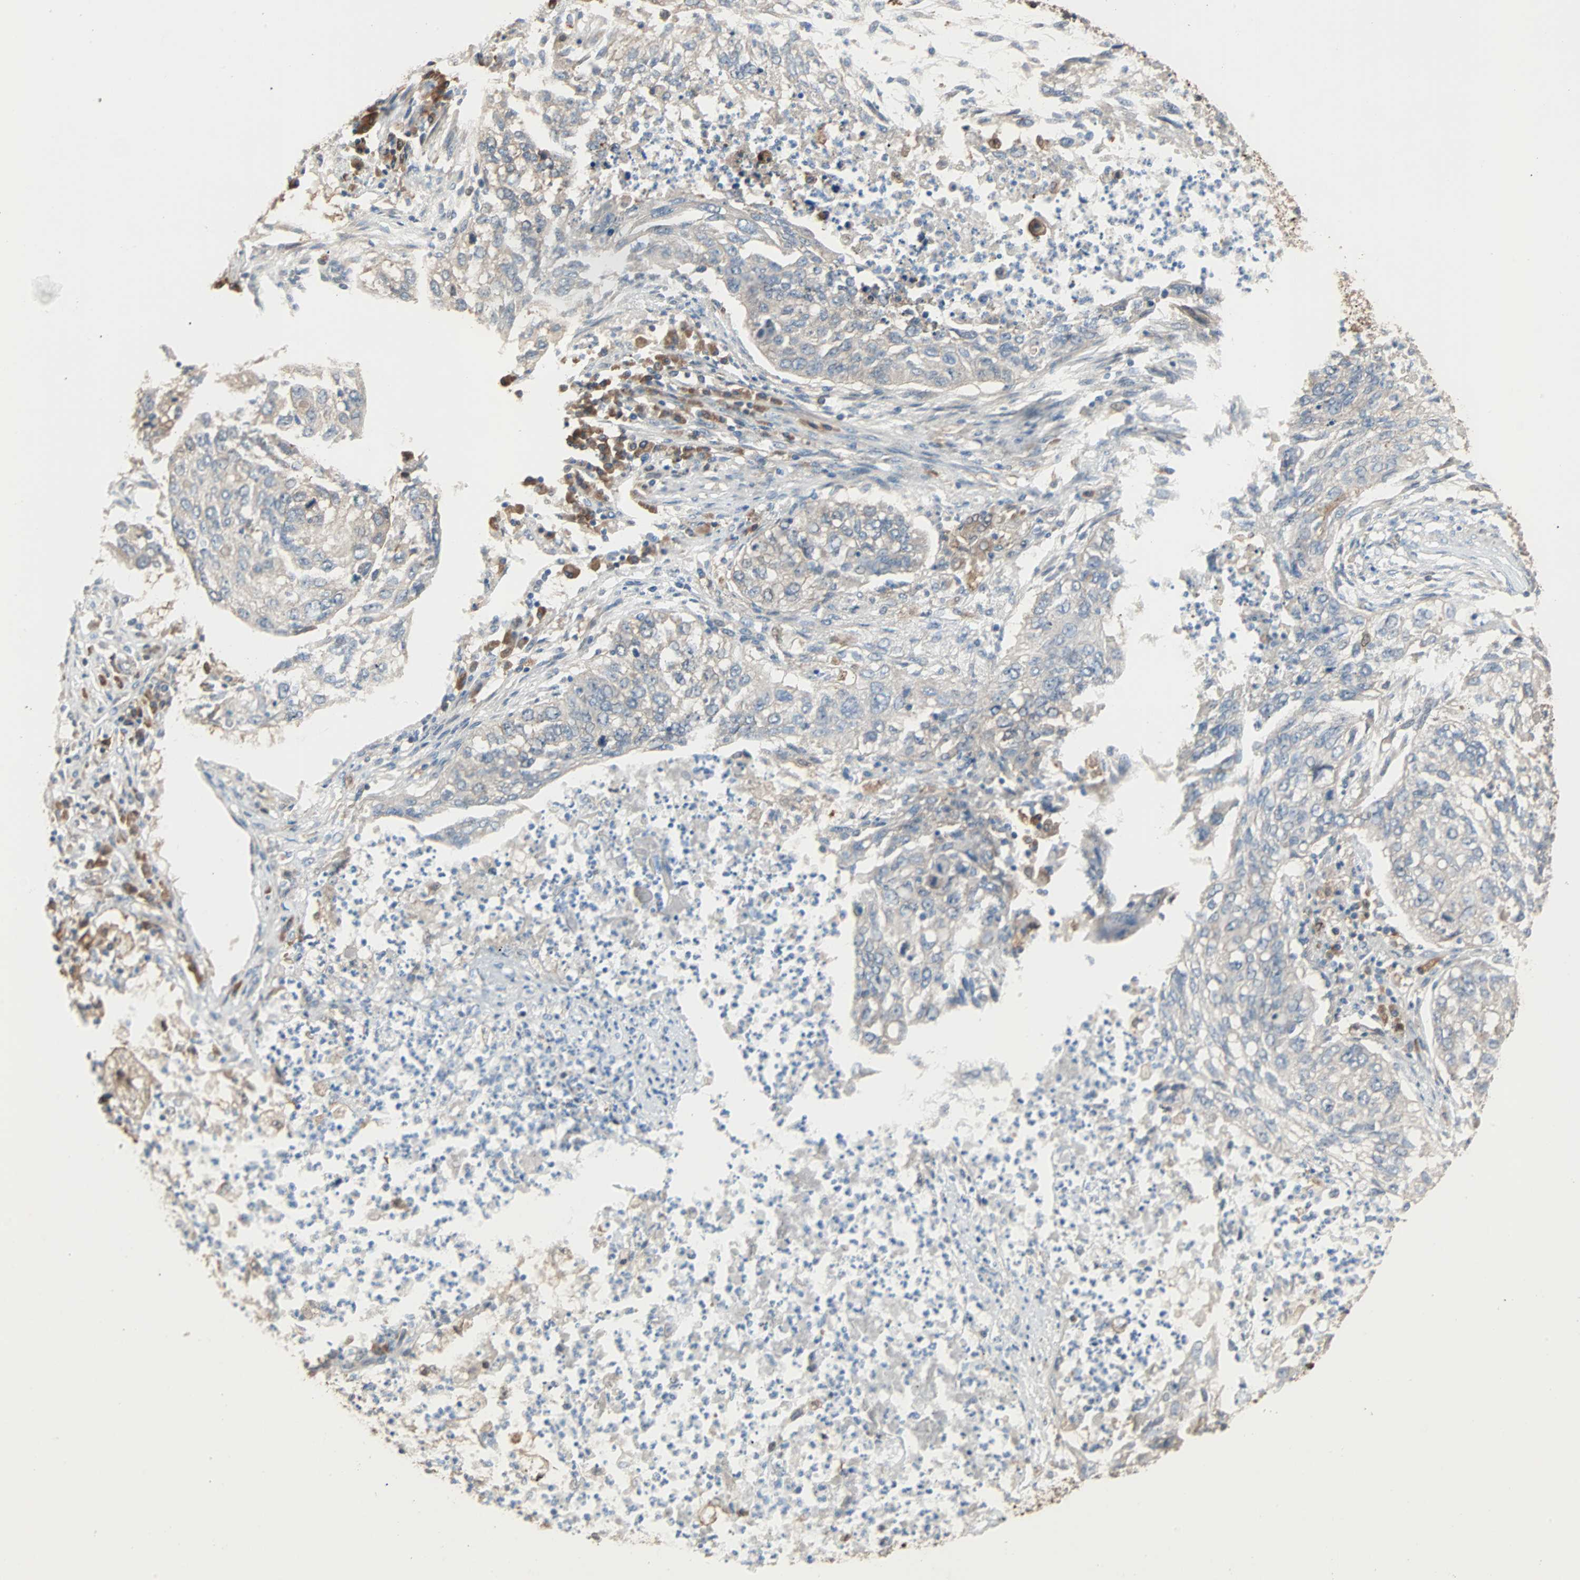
{"staining": {"intensity": "negative", "quantity": "none", "location": "none"}, "tissue": "lung cancer", "cell_type": "Tumor cells", "image_type": "cancer", "snomed": [{"axis": "morphology", "description": "Squamous cell carcinoma, NOS"}, {"axis": "topography", "description": "Lung"}], "caption": "Histopathology image shows no significant protein expression in tumor cells of squamous cell carcinoma (lung).", "gene": "PRDX1", "patient": {"sex": "female", "age": 63}}